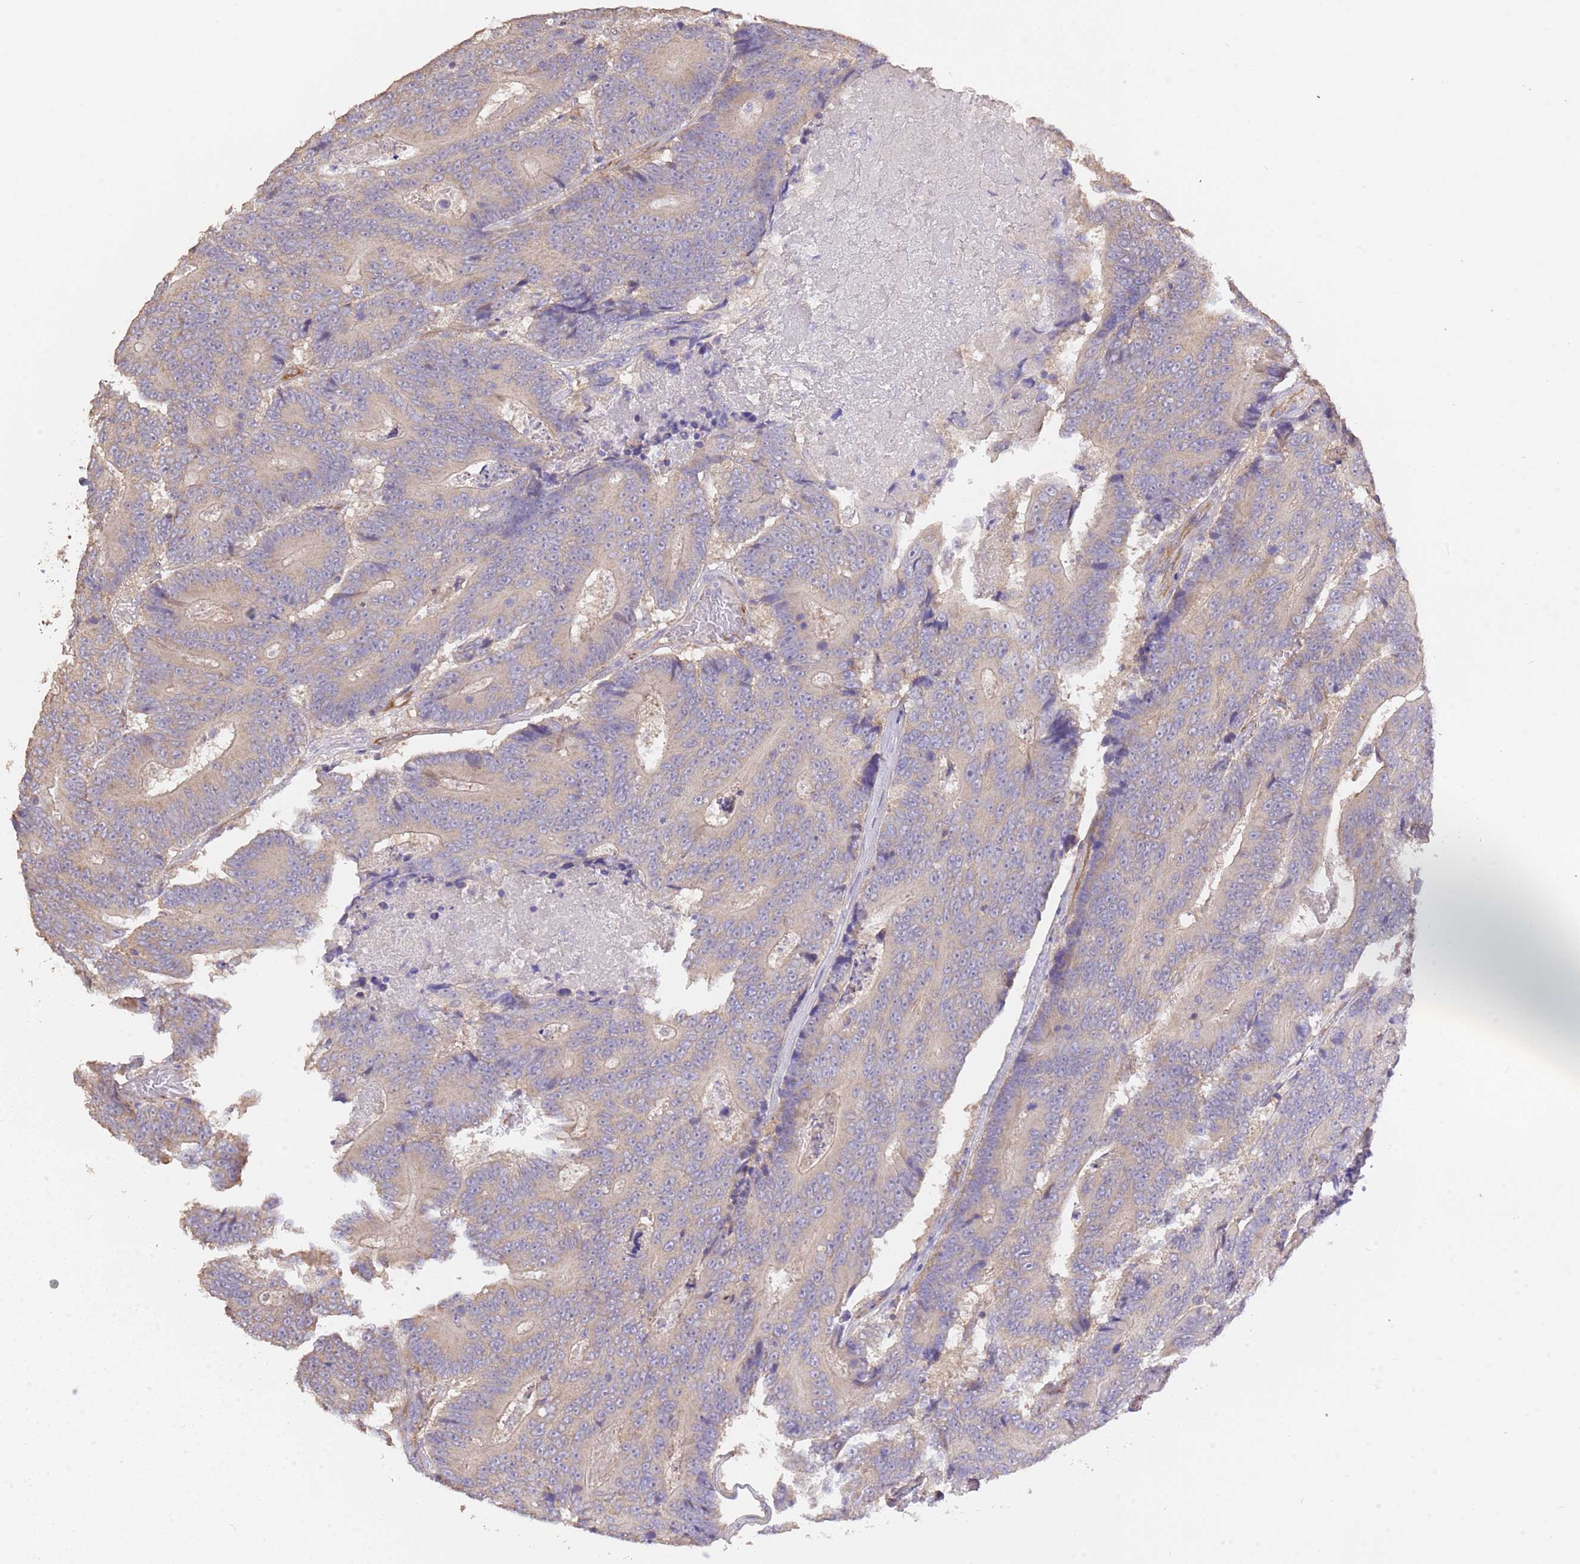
{"staining": {"intensity": "weak", "quantity": "<25%", "location": "cytoplasmic/membranous"}, "tissue": "colorectal cancer", "cell_type": "Tumor cells", "image_type": "cancer", "snomed": [{"axis": "morphology", "description": "Adenocarcinoma, NOS"}, {"axis": "topography", "description": "Colon"}], "caption": "Protein analysis of colorectal cancer displays no significant positivity in tumor cells.", "gene": "DOCK9", "patient": {"sex": "male", "age": 83}}